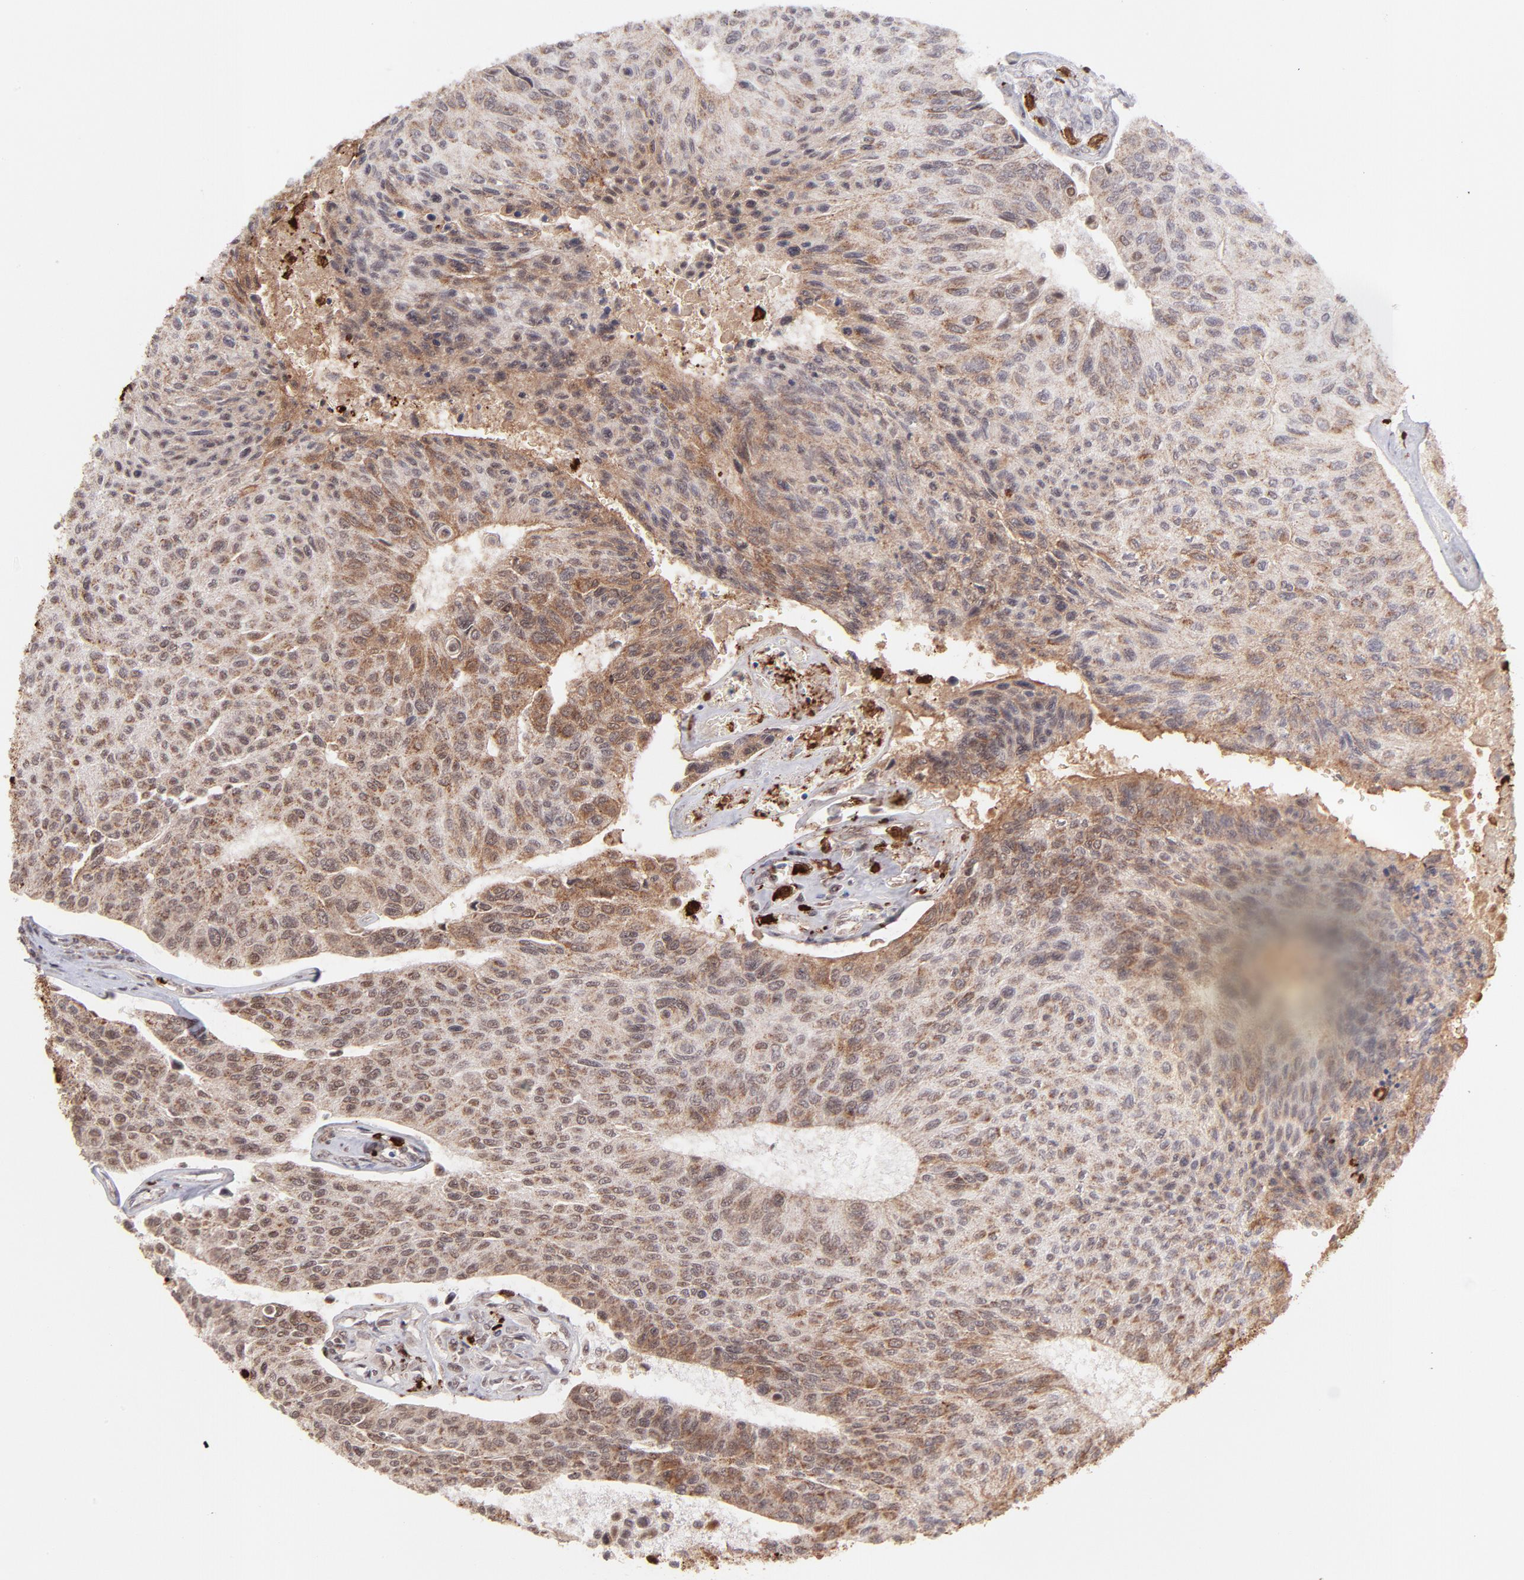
{"staining": {"intensity": "moderate", "quantity": ">75%", "location": "cytoplasmic/membranous,nuclear"}, "tissue": "urothelial cancer", "cell_type": "Tumor cells", "image_type": "cancer", "snomed": [{"axis": "morphology", "description": "Urothelial carcinoma, High grade"}, {"axis": "topography", "description": "Urinary bladder"}], "caption": "Urothelial cancer tissue exhibits moderate cytoplasmic/membranous and nuclear expression in approximately >75% of tumor cells, visualized by immunohistochemistry.", "gene": "ZFX", "patient": {"sex": "male", "age": 66}}